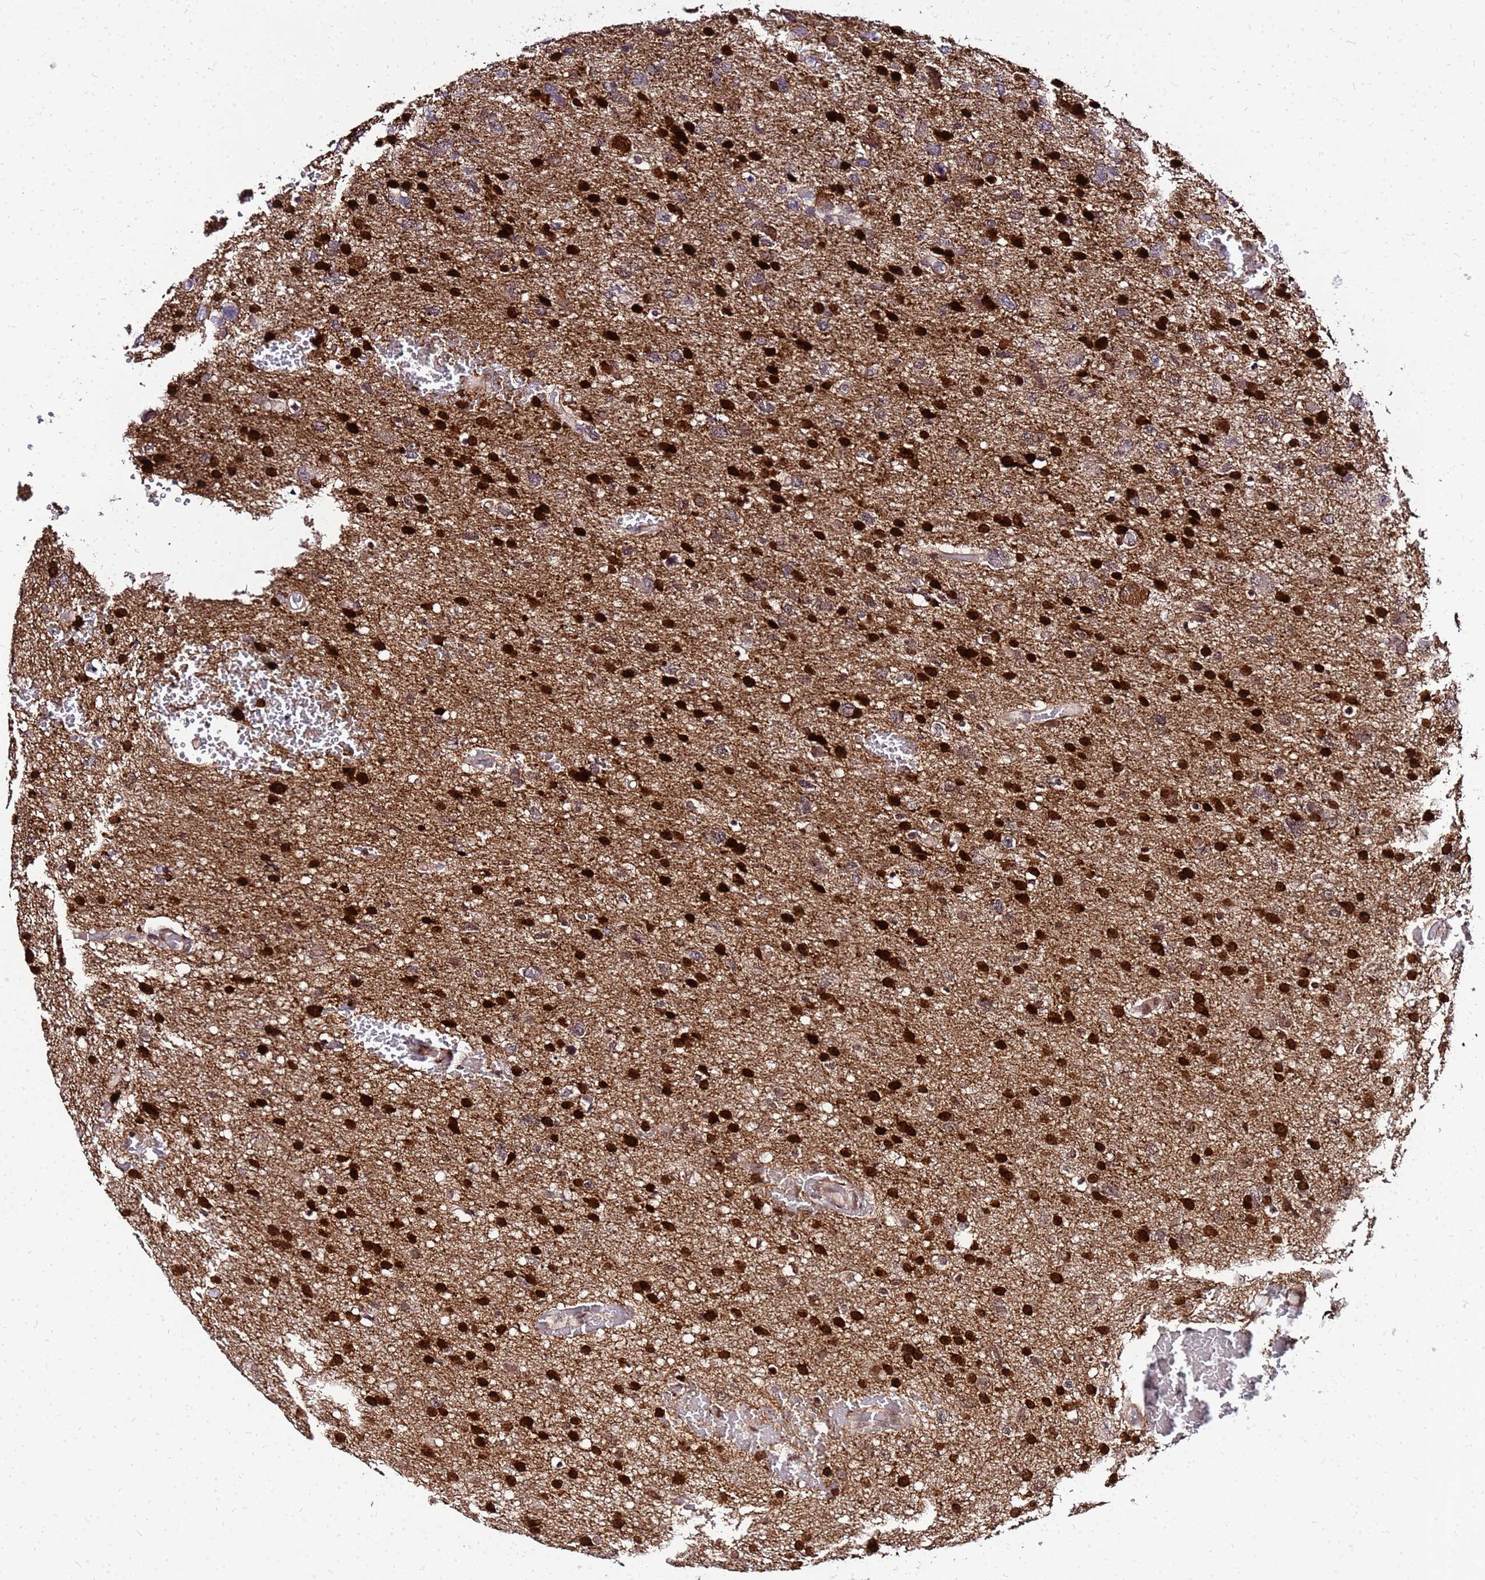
{"staining": {"intensity": "strong", "quantity": ">75%", "location": "cytoplasmic/membranous,nuclear"}, "tissue": "glioma", "cell_type": "Tumor cells", "image_type": "cancer", "snomed": [{"axis": "morphology", "description": "Glioma, malignant, High grade"}, {"axis": "topography", "description": "Brain"}], "caption": "IHC image of neoplastic tissue: glioma stained using IHC reveals high levels of strong protein expression localized specifically in the cytoplasmic/membranous and nuclear of tumor cells, appearing as a cytoplasmic/membranous and nuclear brown color.", "gene": "DBNDD2", "patient": {"sex": "male", "age": 61}}